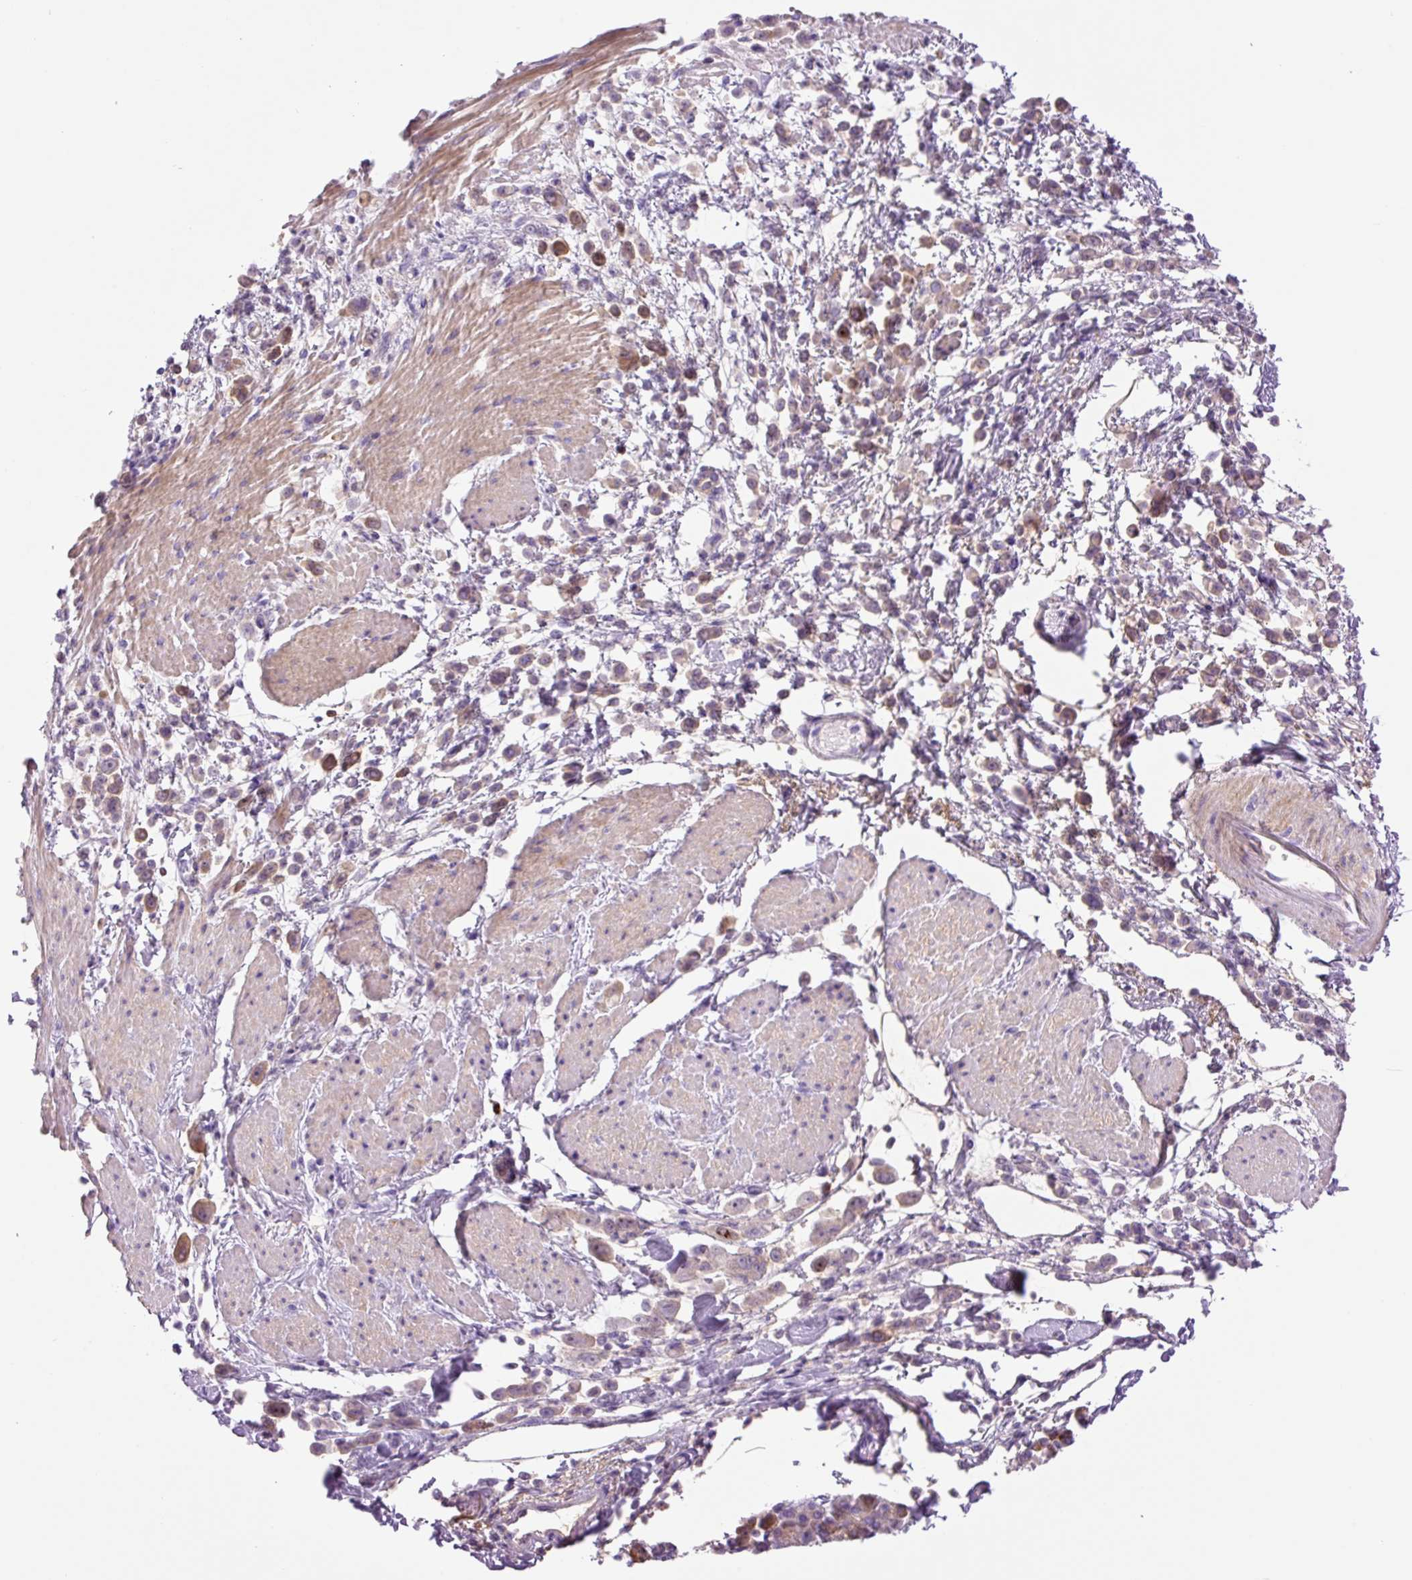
{"staining": {"intensity": "moderate", "quantity": "25%-75%", "location": "cytoplasmic/membranous,nuclear"}, "tissue": "pancreatic cancer", "cell_type": "Tumor cells", "image_type": "cancer", "snomed": [{"axis": "morphology", "description": "Normal tissue, NOS"}, {"axis": "morphology", "description": "Adenocarcinoma, NOS"}, {"axis": "topography", "description": "Pancreas"}], "caption": "Pancreatic adenocarcinoma stained with immunohistochemistry (IHC) demonstrates moderate cytoplasmic/membranous and nuclear positivity in approximately 25%-75% of tumor cells.", "gene": "DPPA4", "patient": {"sex": "female", "age": 64}}